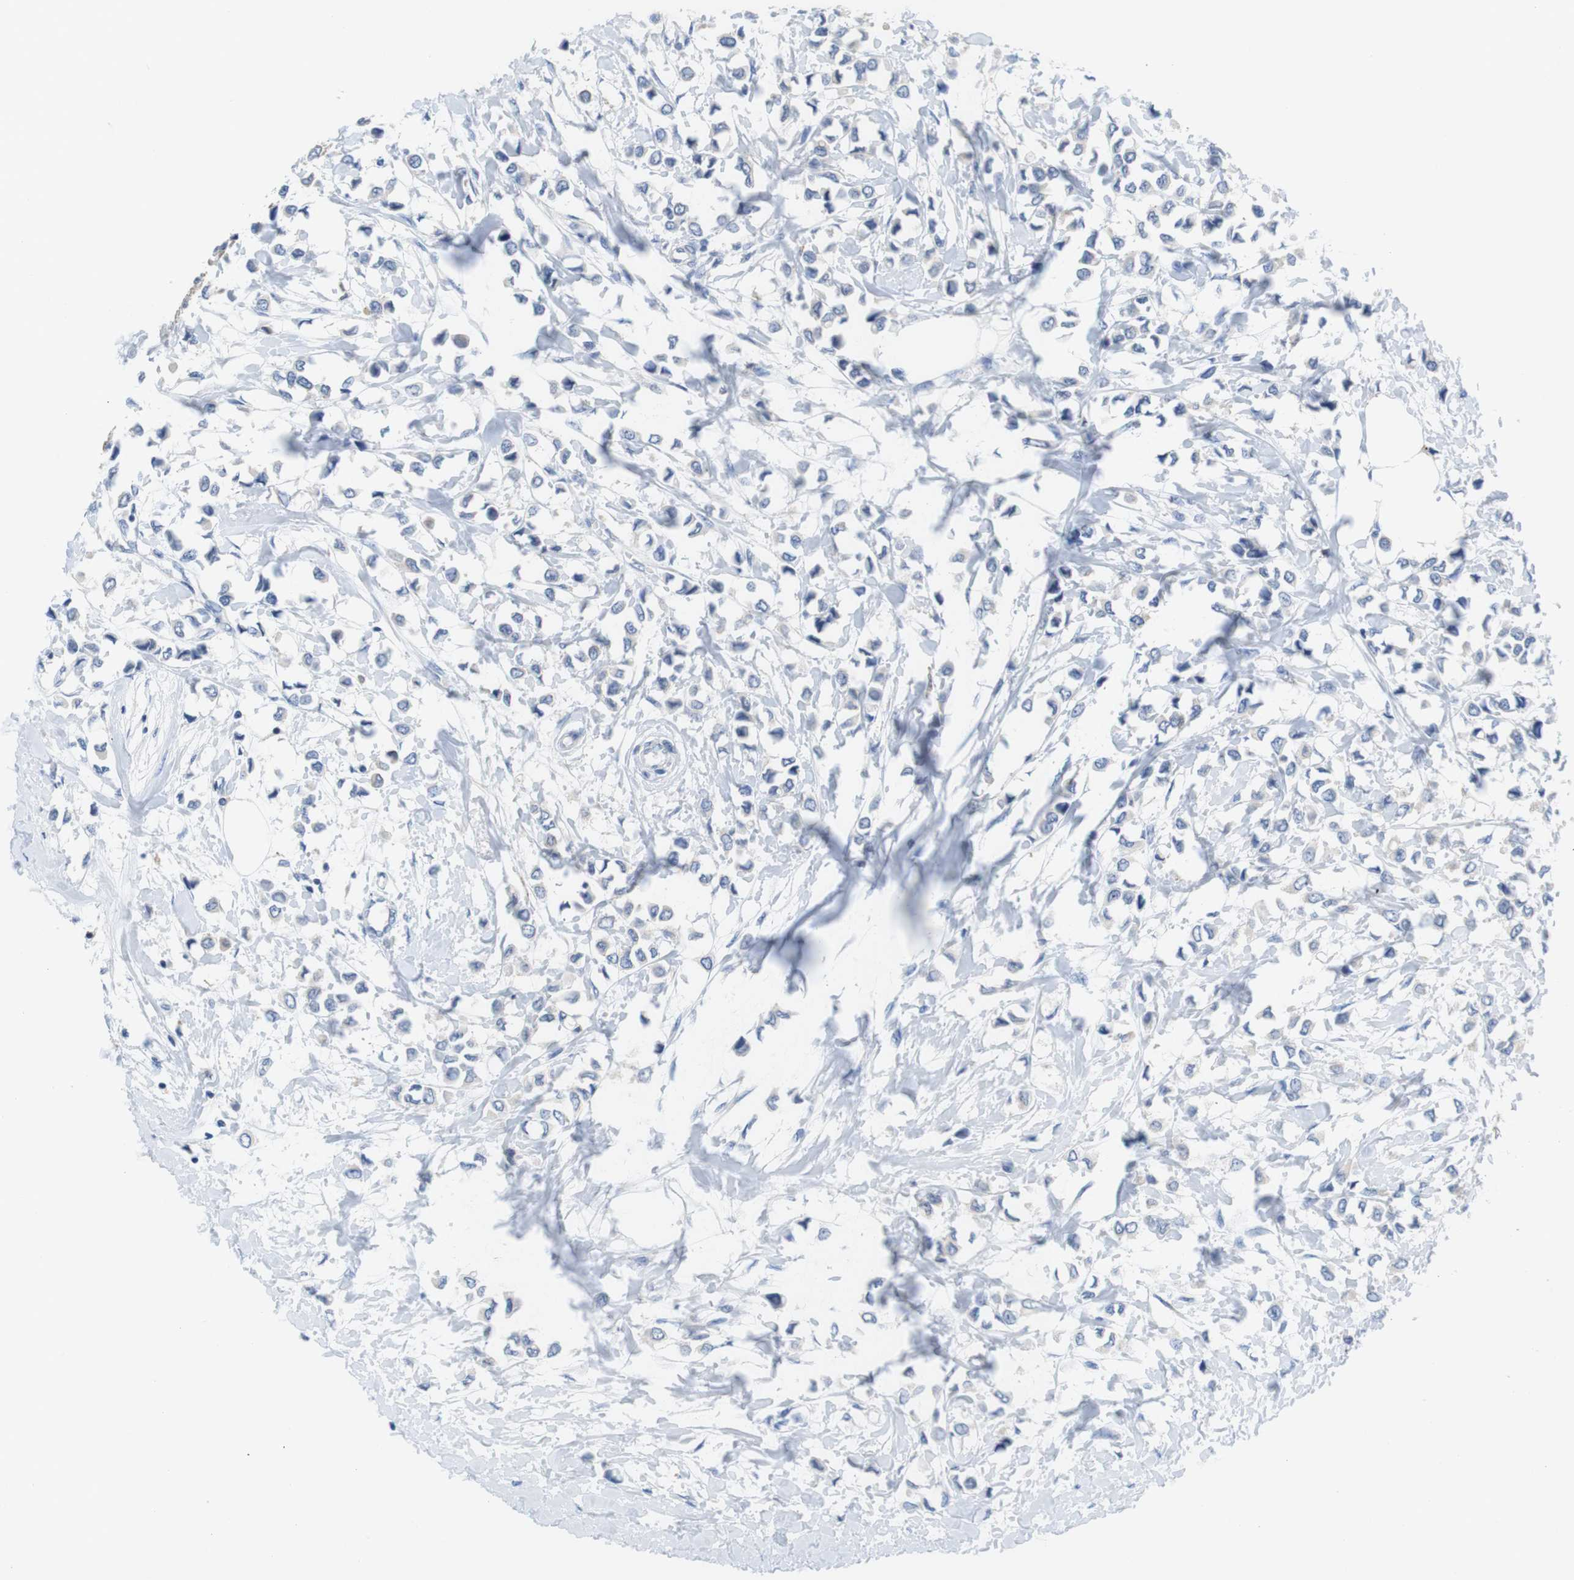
{"staining": {"intensity": "negative", "quantity": "none", "location": "none"}, "tissue": "breast cancer", "cell_type": "Tumor cells", "image_type": "cancer", "snomed": [{"axis": "morphology", "description": "Lobular carcinoma"}, {"axis": "topography", "description": "Breast"}], "caption": "This is an IHC histopathology image of human breast lobular carcinoma. There is no staining in tumor cells.", "gene": "CNGA2", "patient": {"sex": "female", "age": 51}}